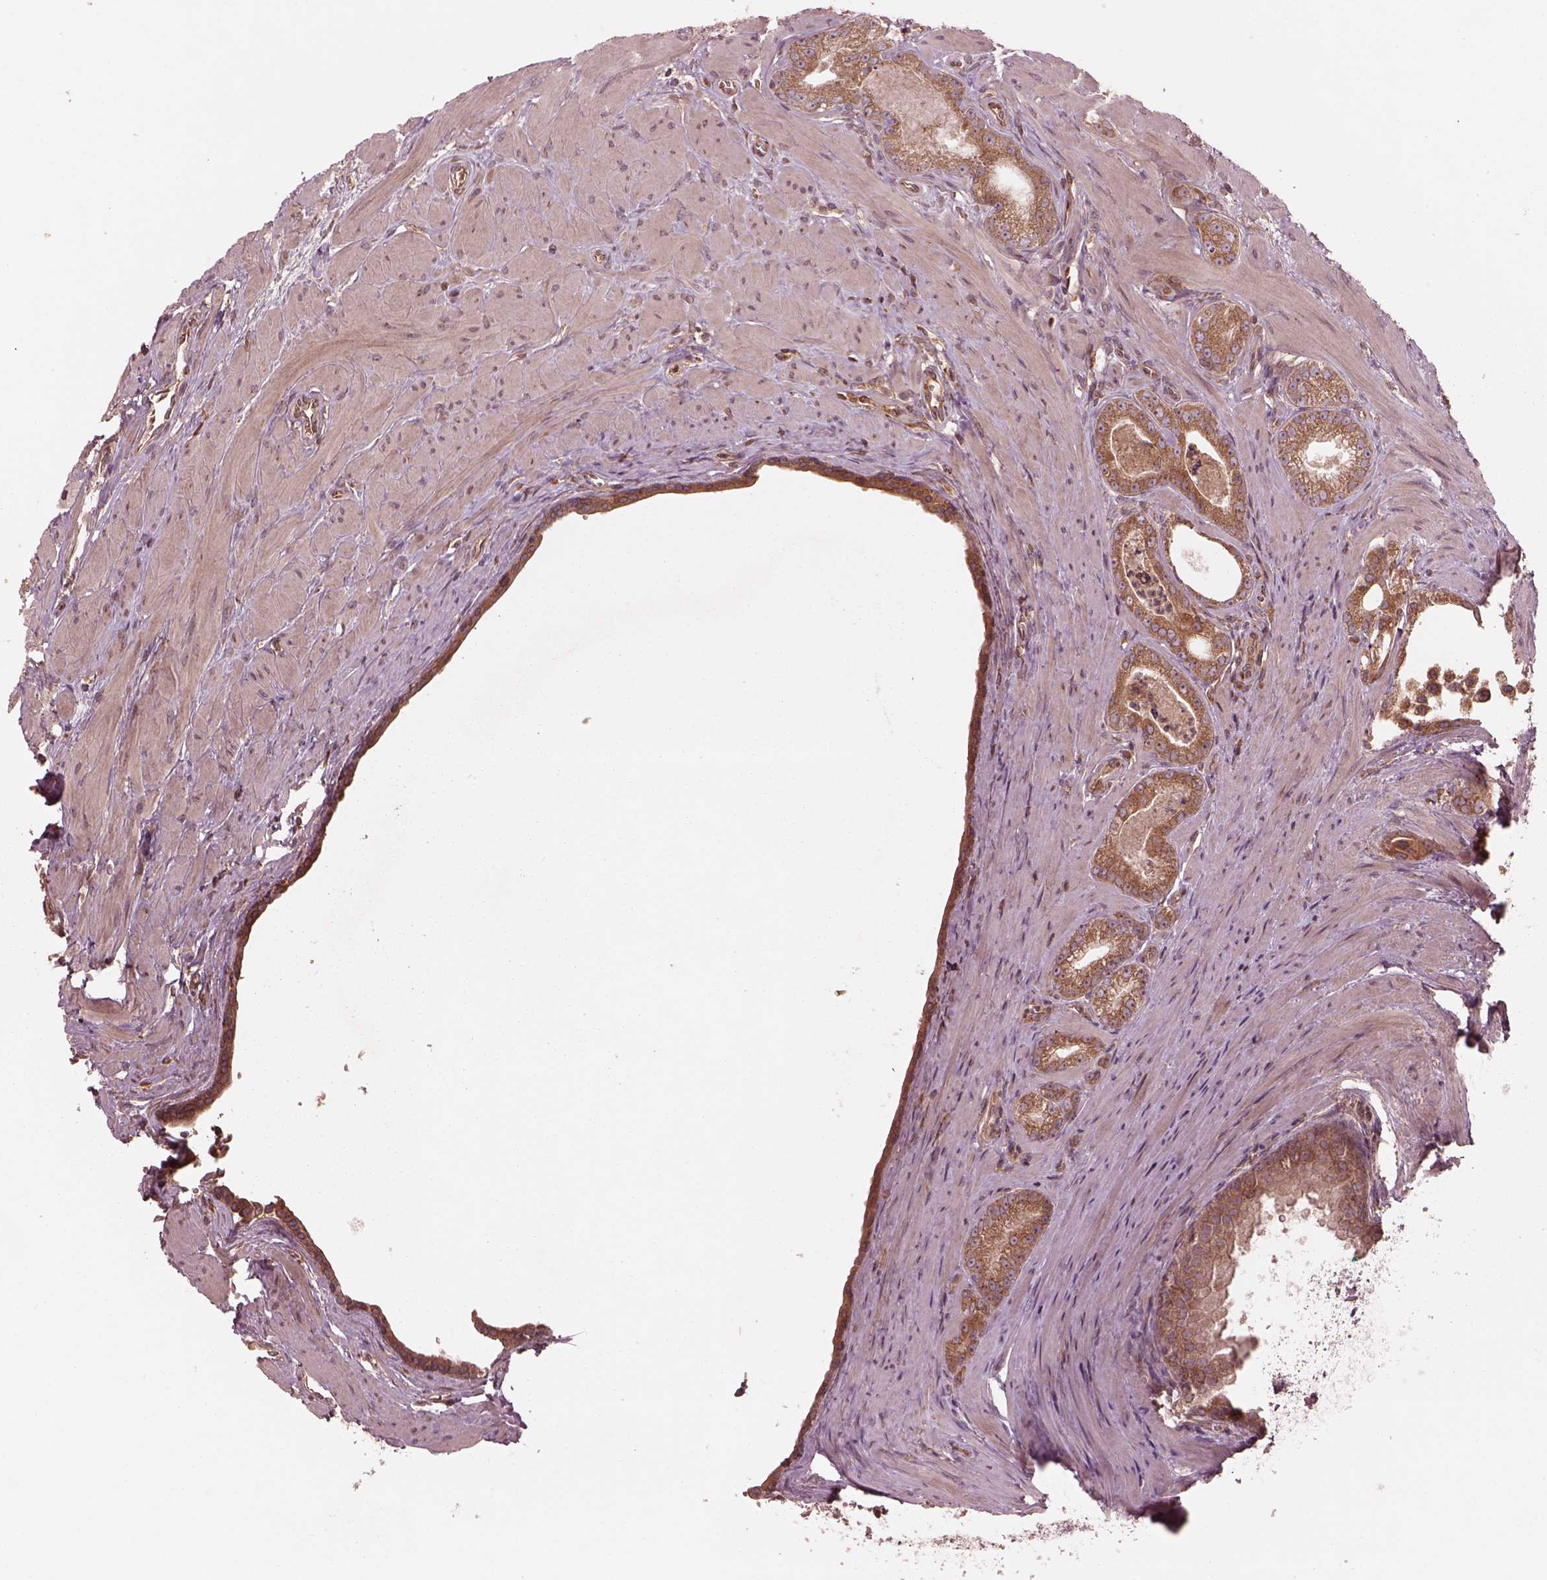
{"staining": {"intensity": "moderate", "quantity": ">75%", "location": "cytoplasmic/membranous"}, "tissue": "prostate cancer", "cell_type": "Tumor cells", "image_type": "cancer", "snomed": [{"axis": "morphology", "description": "Adenocarcinoma, NOS"}, {"axis": "topography", "description": "Prostate"}], "caption": "Protein staining exhibits moderate cytoplasmic/membranous expression in approximately >75% of tumor cells in prostate cancer (adenocarcinoma).", "gene": "PIK3R2", "patient": {"sex": "male", "age": 71}}